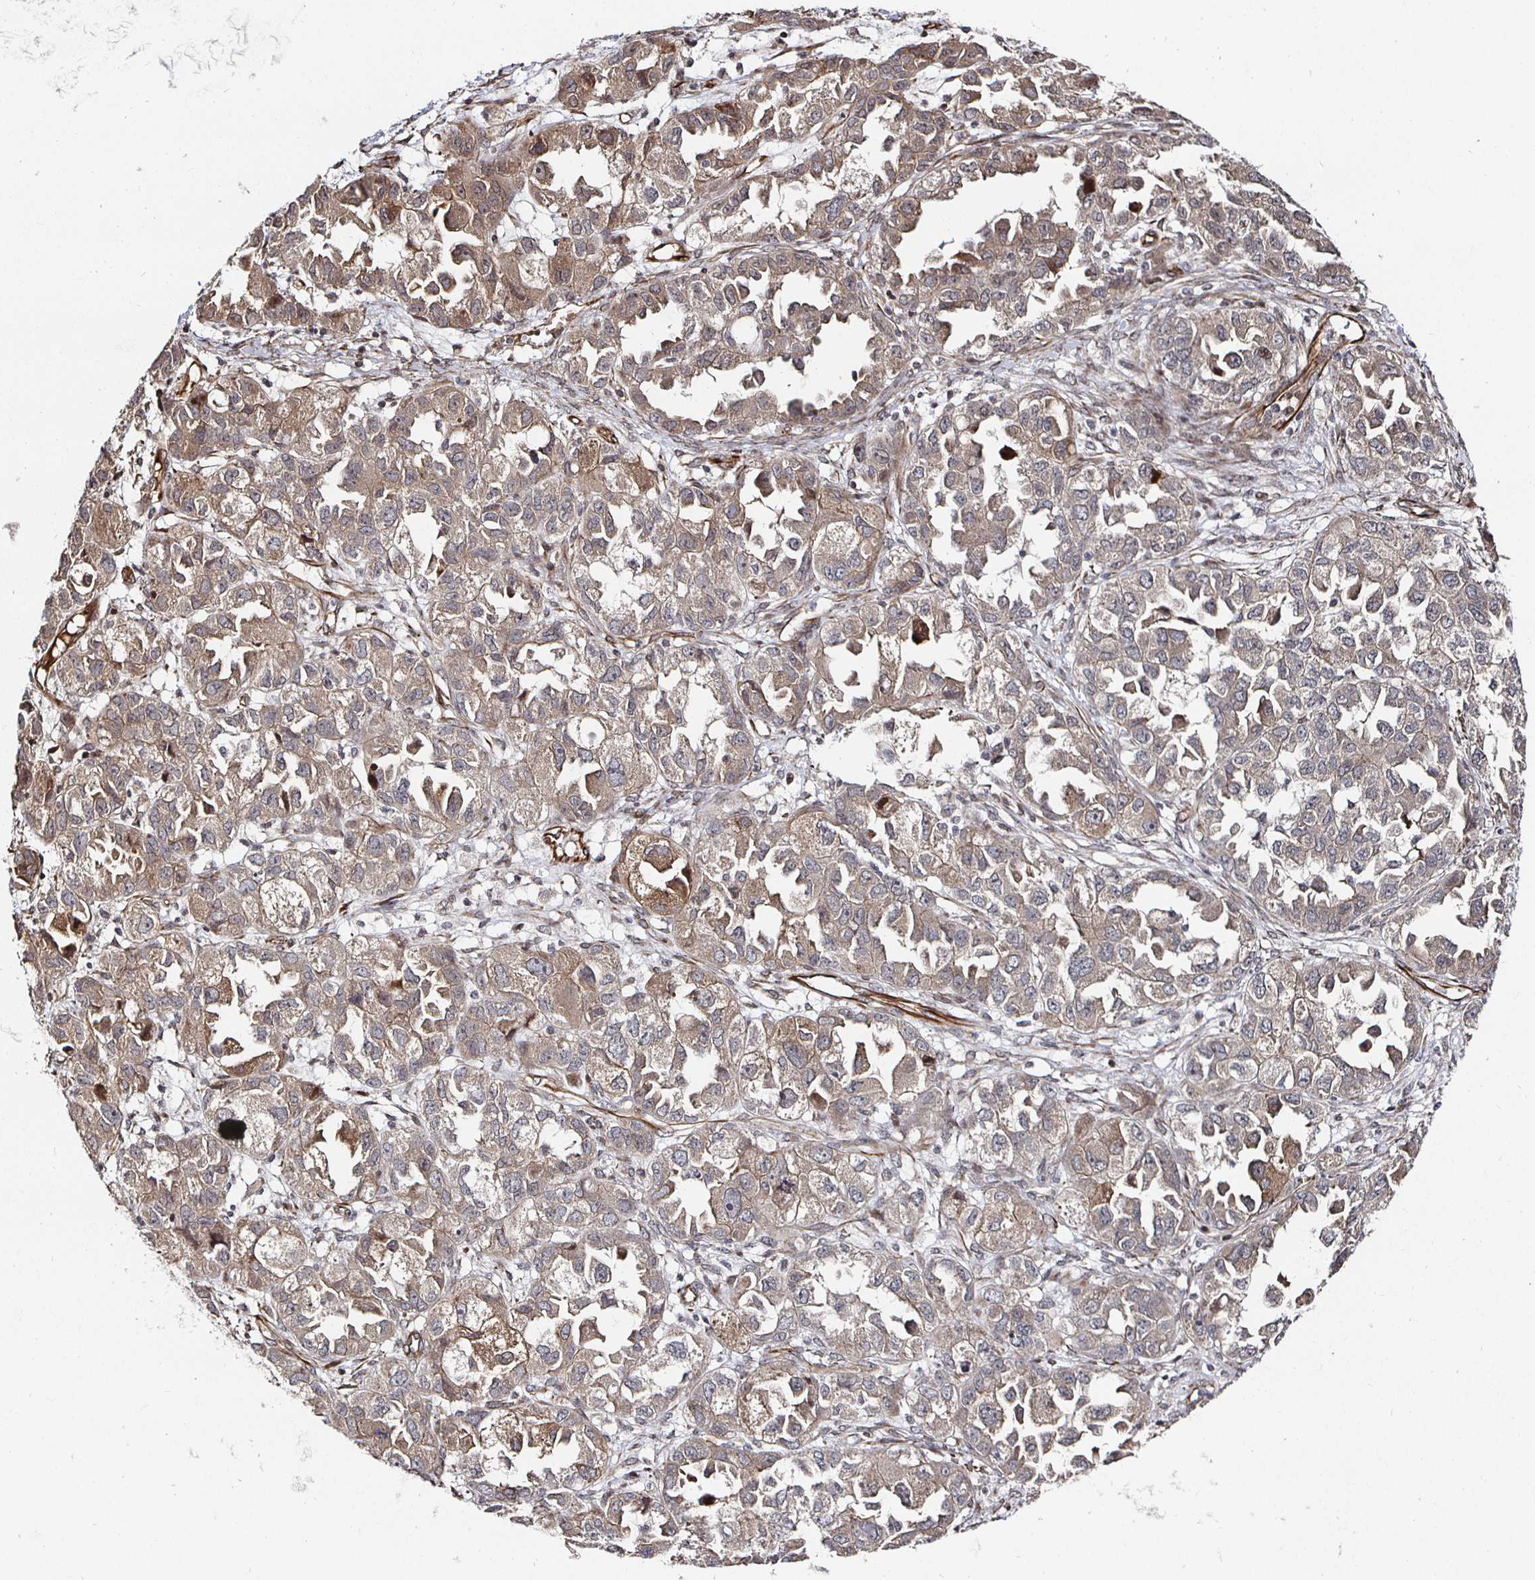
{"staining": {"intensity": "moderate", "quantity": "25%-75%", "location": "cytoplasmic/membranous"}, "tissue": "ovarian cancer", "cell_type": "Tumor cells", "image_type": "cancer", "snomed": [{"axis": "morphology", "description": "Cystadenocarcinoma, serous, NOS"}, {"axis": "topography", "description": "Ovary"}], "caption": "Serous cystadenocarcinoma (ovarian) stained for a protein (brown) reveals moderate cytoplasmic/membranous positive expression in about 25%-75% of tumor cells.", "gene": "TBKBP1", "patient": {"sex": "female", "age": 84}}